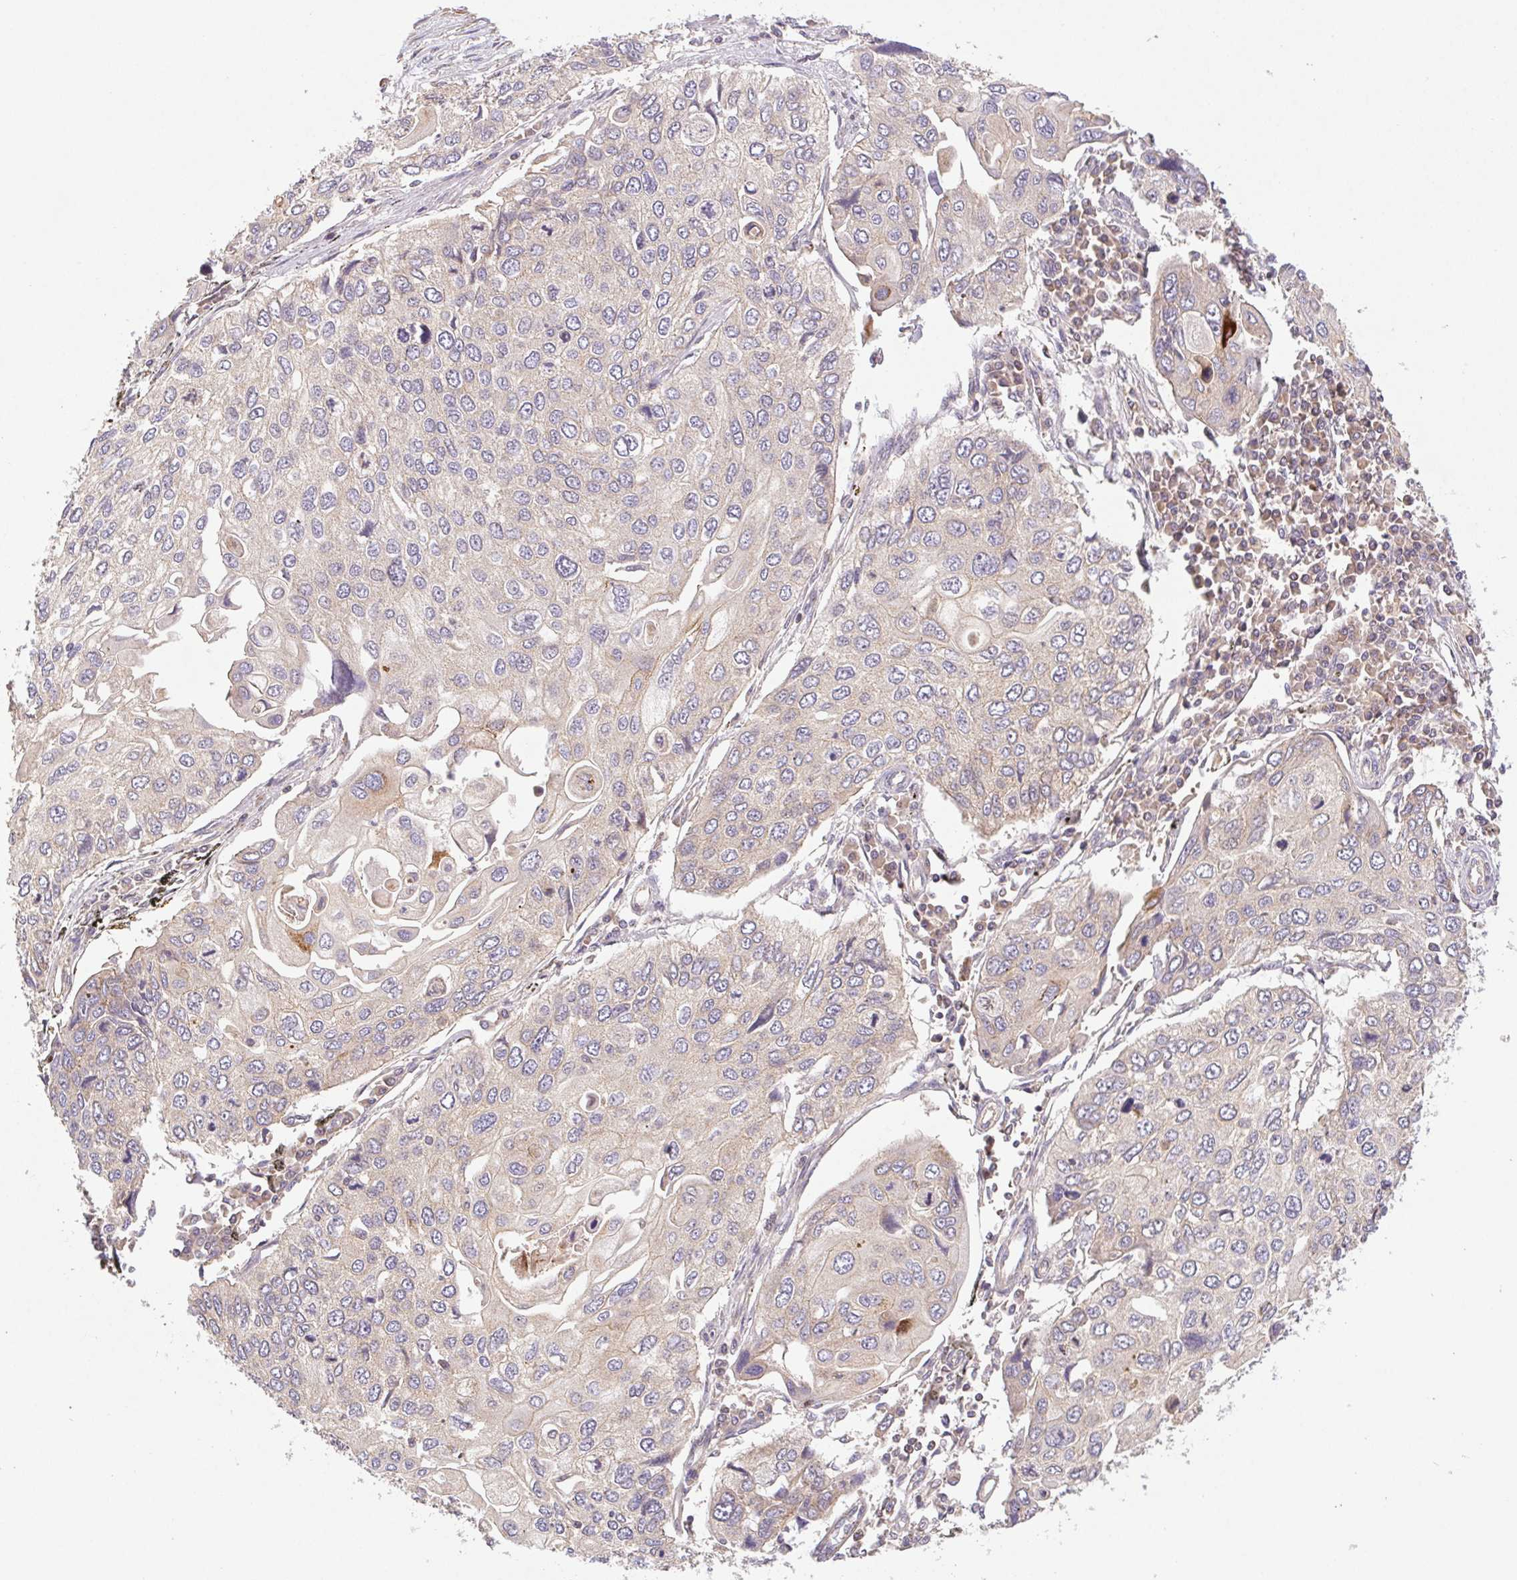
{"staining": {"intensity": "negative", "quantity": "none", "location": "none"}, "tissue": "lung cancer", "cell_type": "Tumor cells", "image_type": "cancer", "snomed": [{"axis": "morphology", "description": "Squamous cell carcinoma, NOS"}, {"axis": "morphology", "description": "Squamous cell carcinoma, metastatic, NOS"}, {"axis": "topography", "description": "Lung"}], "caption": "Photomicrograph shows no protein staining in tumor cells of lung squamous cell carcinoma tissue. (Stains: DAB immunohistochemistry with hematoxylin counter stain, Microscopy: brightfield microscopy at high magnification).", "gene": "MTHFD1", "patient": {"sex": "male", "age": 63}}